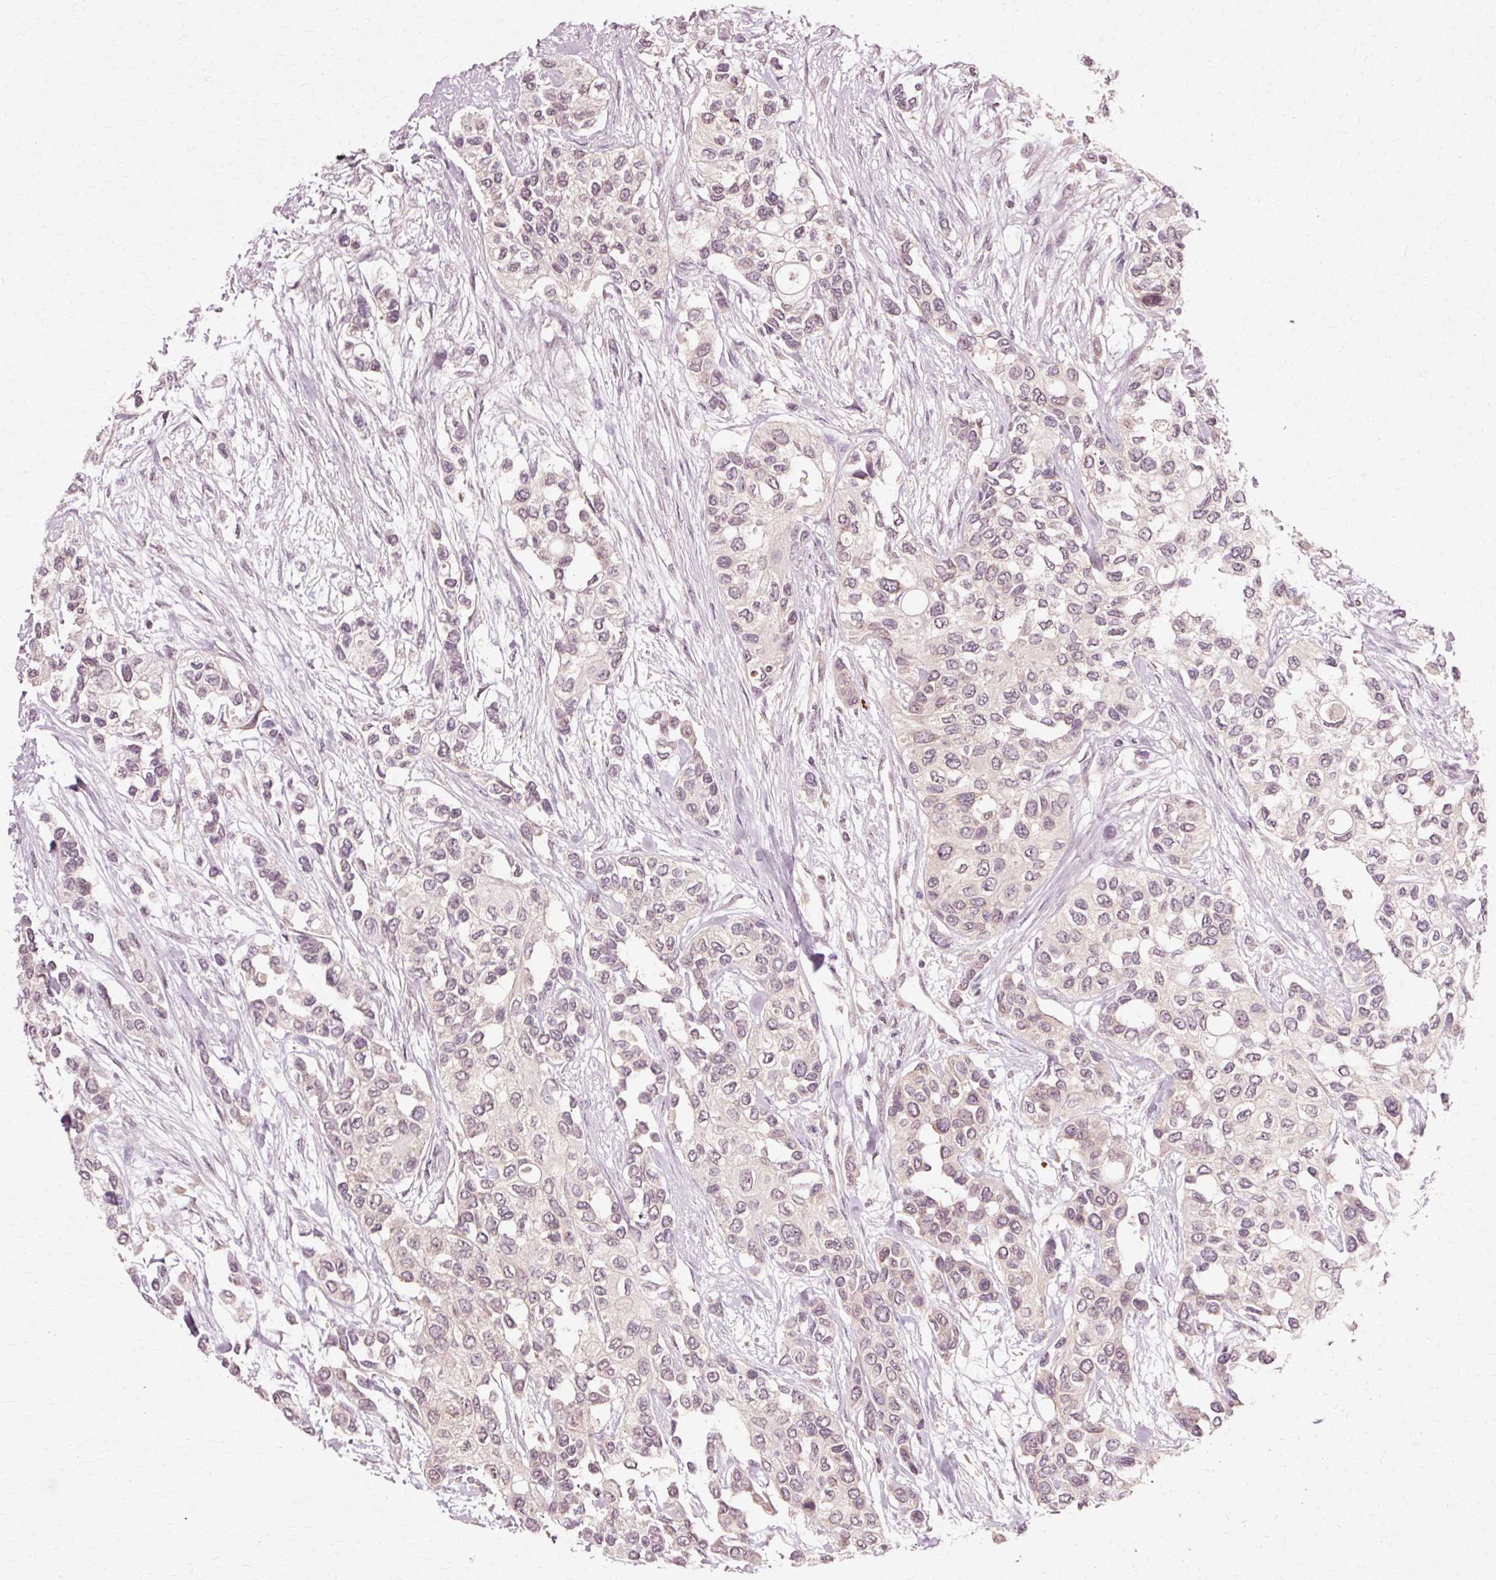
{"staining": {"intensity": "weak", "quantity": "25%-75%", "location": "nuclear"}, "tissue": "urothelial cancer", "cell_type": "Tumor cells", "image_type": "cancer", "snomed": [{"axis": "morphology", "description": "Normal tissue, NOS"}, {"axis": "morphology", "description": "Urothelial carcinoma, High grade"}, {"axis": "topography", "description": "Vascular tissue"}, {"axis": "topography", "description": "Urinary bladder"}], "caption": "Immunohistochemistry (IHC) staining of urothelial carcinoma (high-grade), which reveals low levels of weak nuclear positivity in about 25%-75% of tumor cells indicating weak nuclear protein positivity. The staining was performed using DAB (brown) for protein detection and nuclei were counterstained in hematoxylin (blue).", "gene": "RGPD5", "patient": {"sex": "female", "age": 56}}